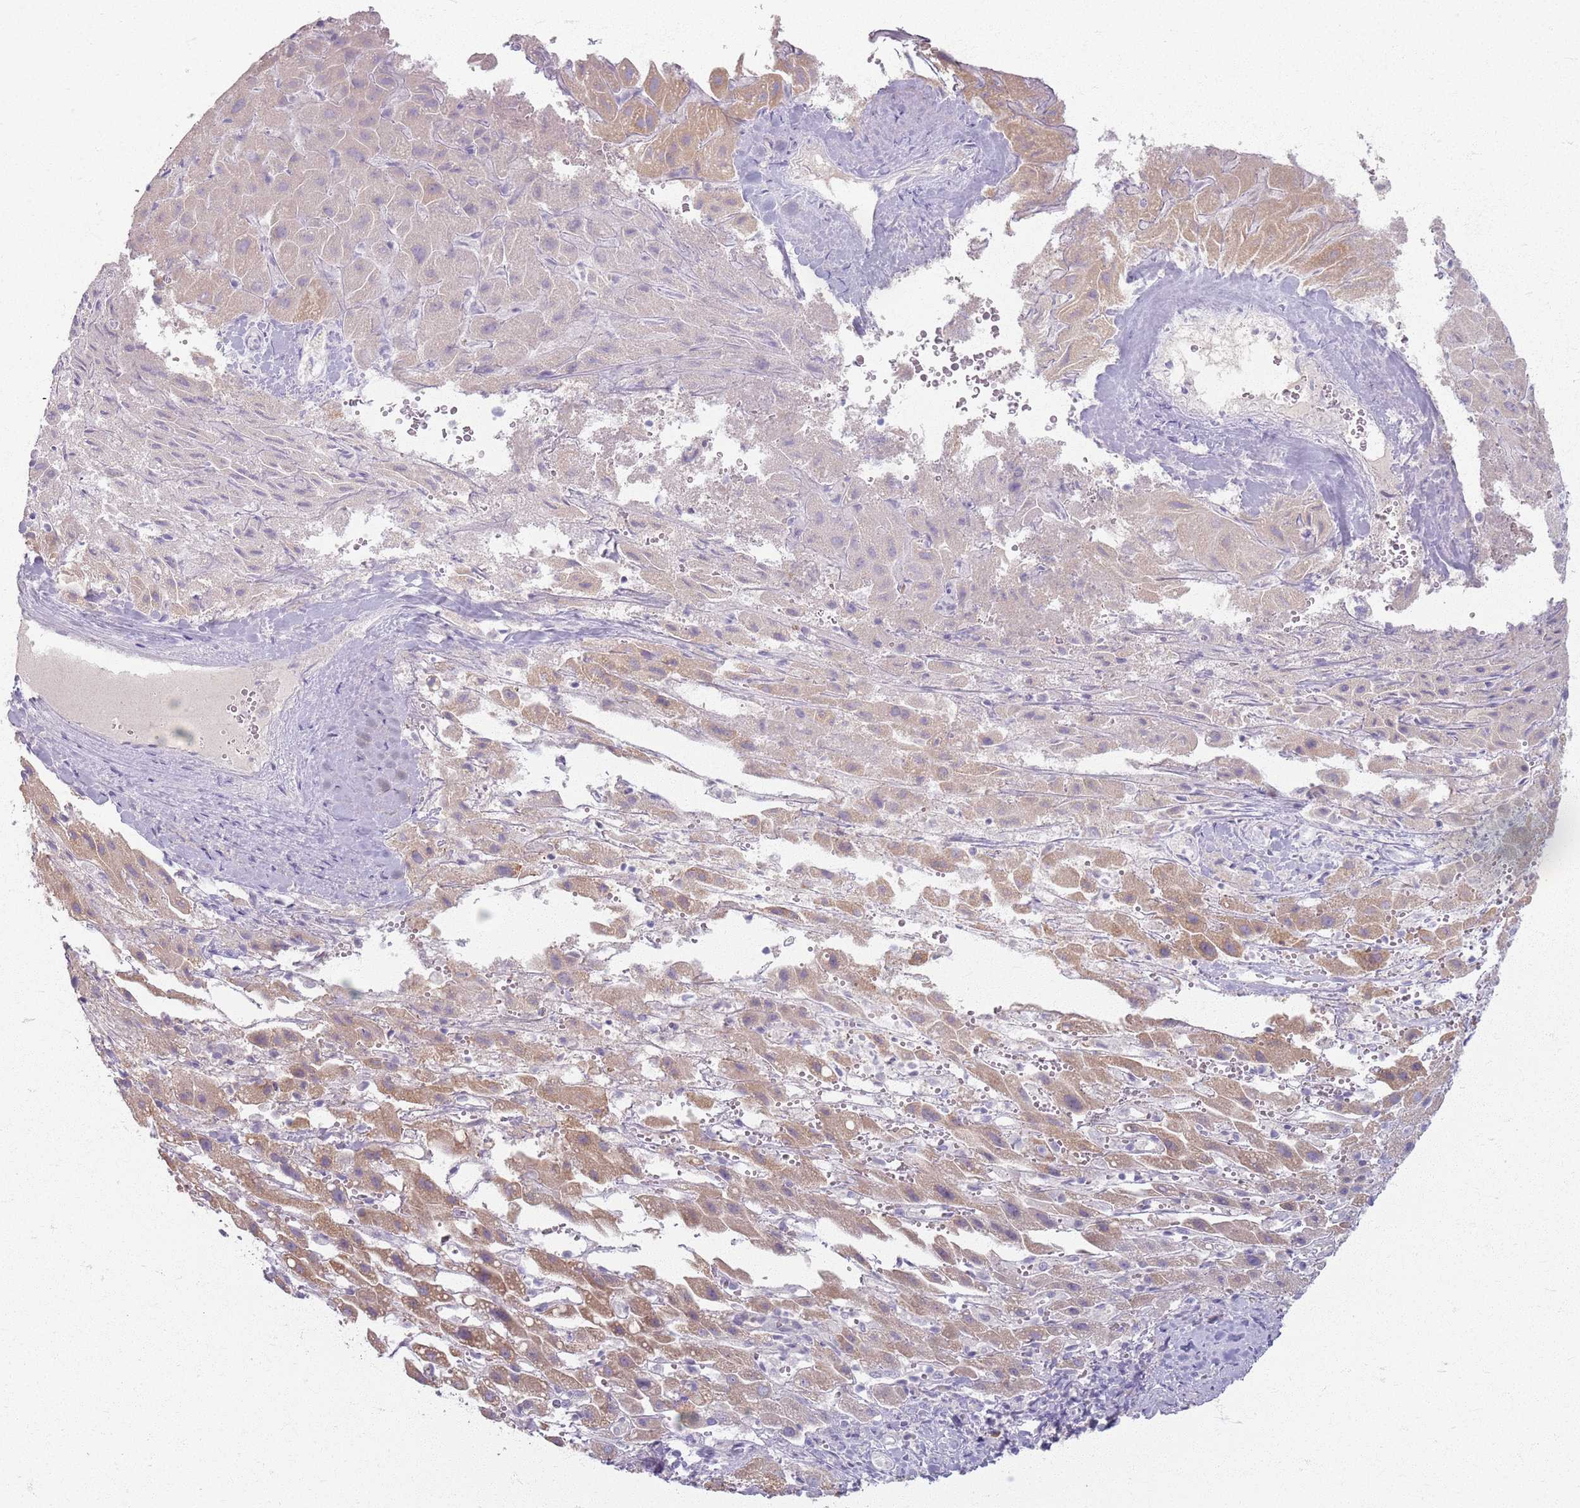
{"staining": {"intensity": "moderate", "quantity": "<25%", "location": "cytoplasmic/membranous"}, "tissue": "liver cancer", "cell_type": "Tumor cells", "image_type": "cancer", "snomed": [{"axis": "morphology", "description": "Carcinoma, Hepatocellular, NOS"}, {"axis": "topography", "description": "Liver"}], "caption": "Liver hepatocellular carcinoma stained with immunohistochemistry (IHC) demonstrates moderate cytoplasmic/membranous staining in approximately <25% of tumor cells.", "gene": "CRIPT", "patient": {"sex": "female", "age": 58}}